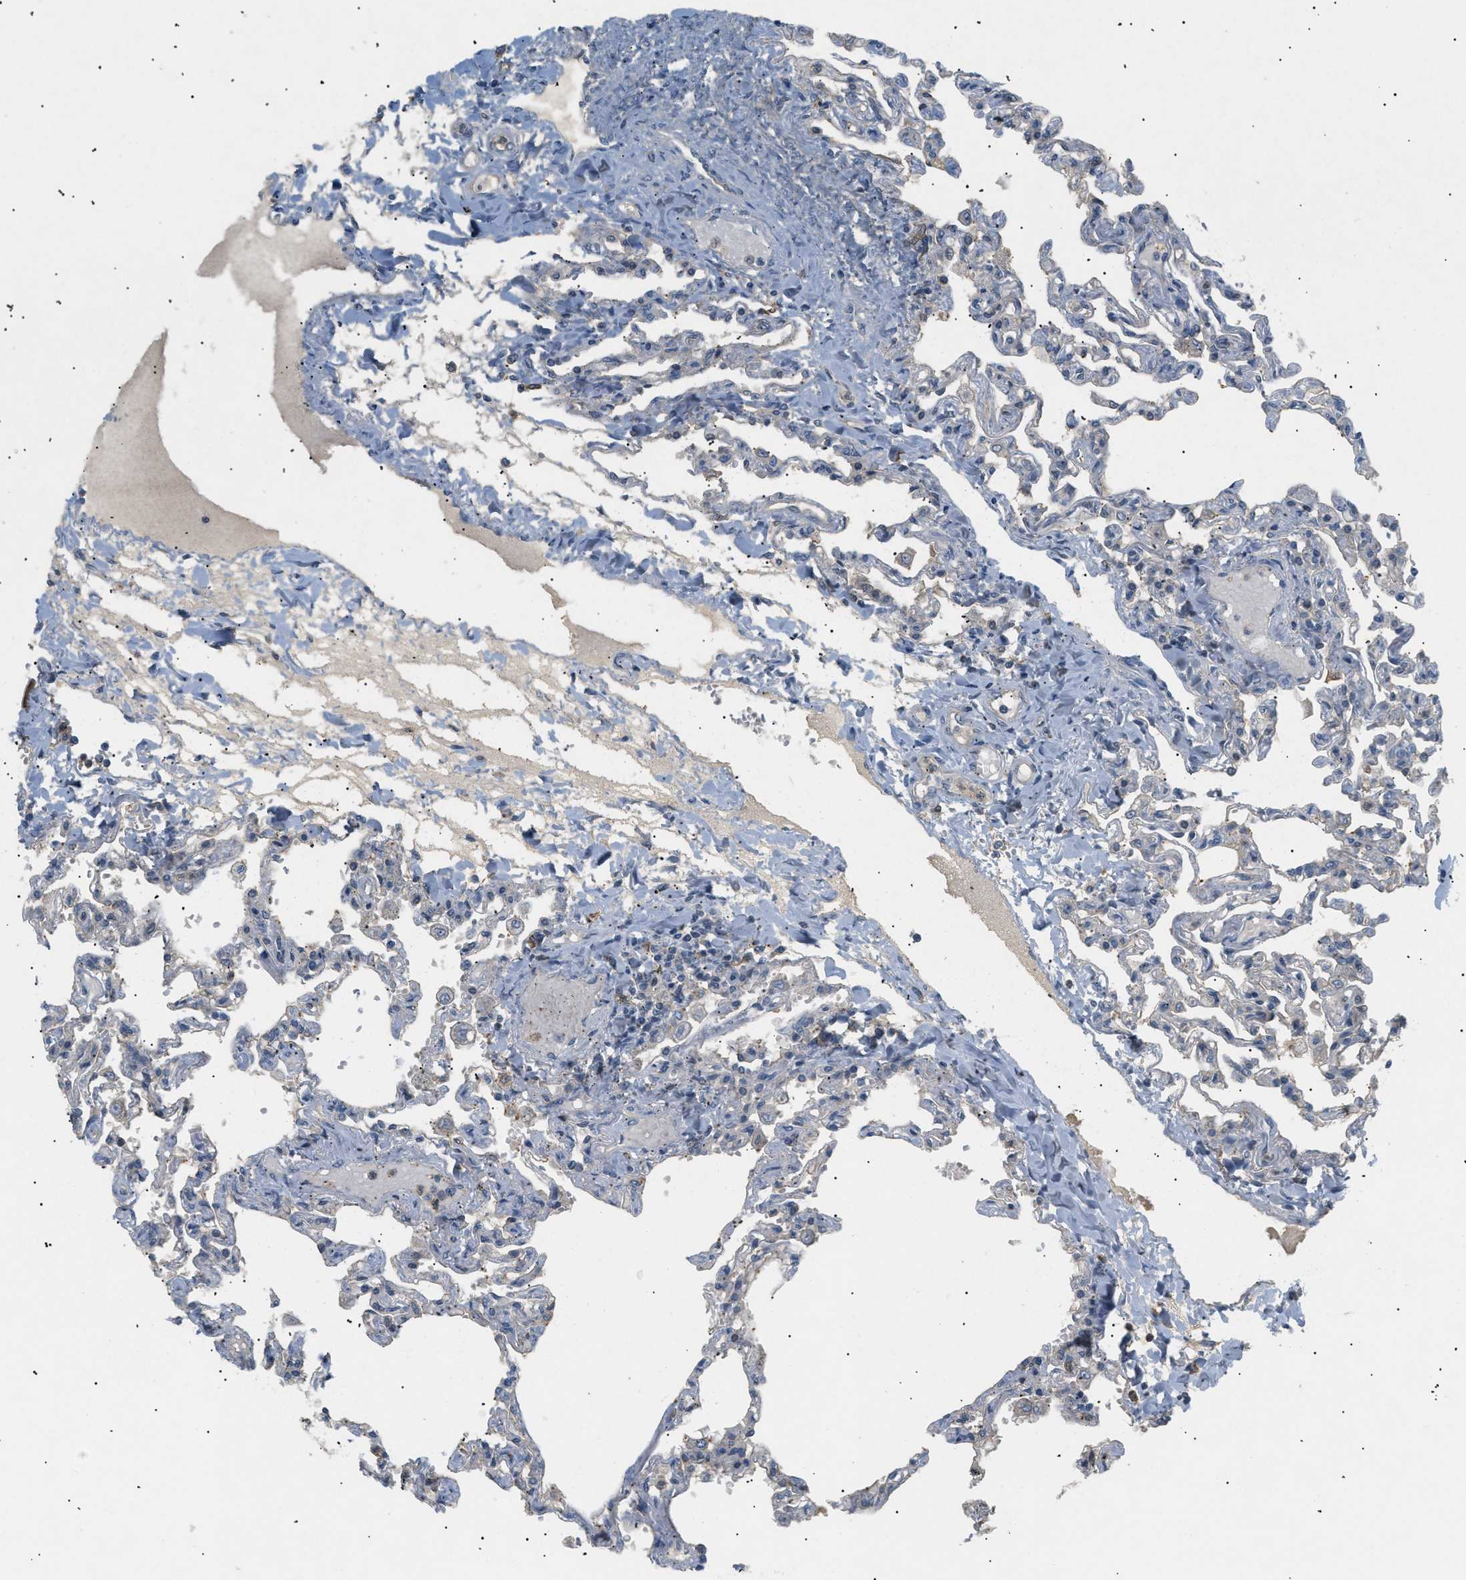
{"staining": {"intensity": "weak", "quantity": "<25%", "location": "cytoplasmic/membranous"}, "tissue": "lung", "cell_type": "Alveolar cells", "image_type": "normal", "snomed": [{"axis": "morphology", "description": "Normal tissue, NOS"}, {"axis": "topography", "description": "Lung"}], "caption": "An image of lung stained for a protein shows no brown staining in alveolar cells. Brightfield microscopy of IHC stained with DAB (brown) and hematoxylin (blue), captured at high magnification.", "gene": "FARS2", "patient": {"sex": "male", "age": 21}}